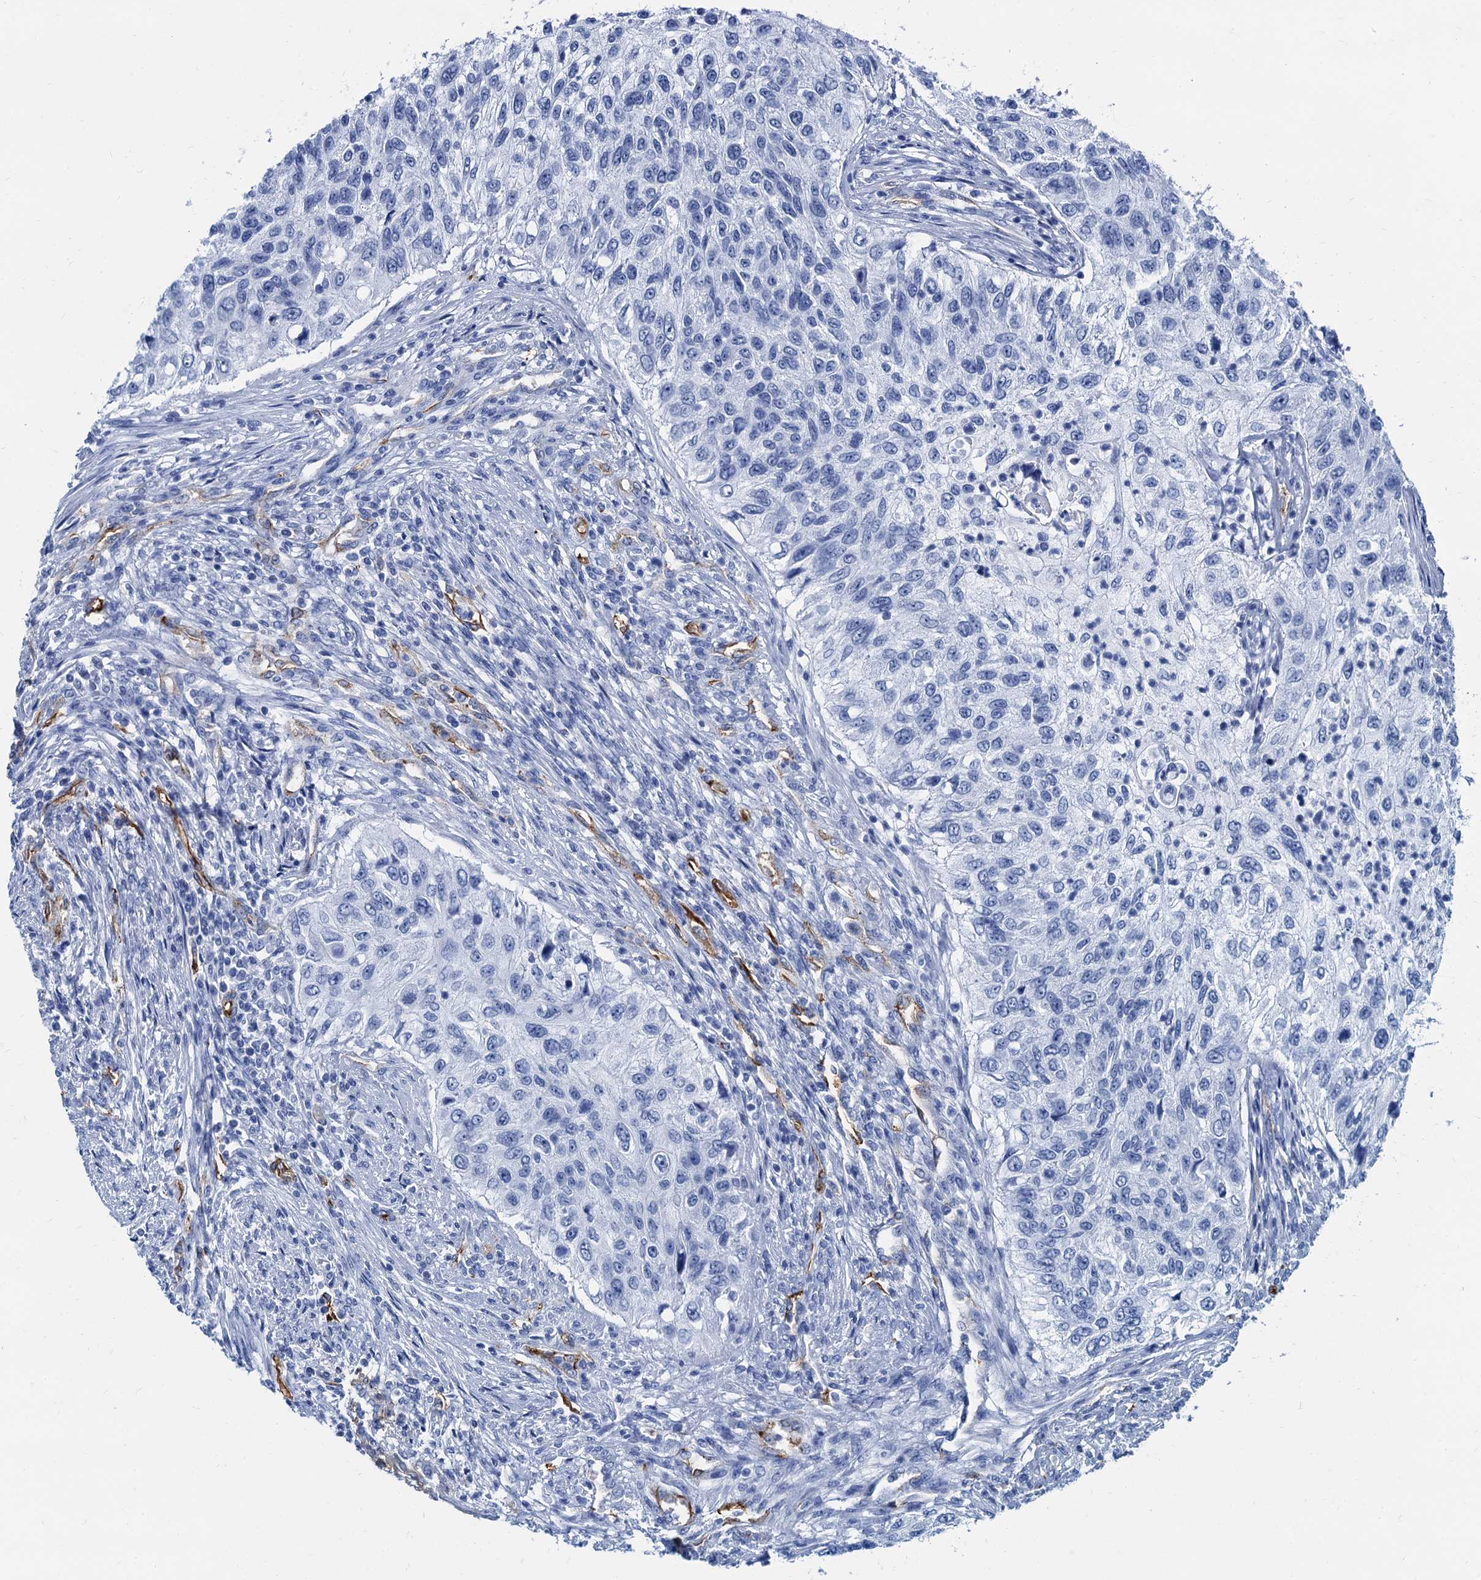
{"staining": {"intensity": "negative", "quantity": "none", "location": "none"}, "tissue": "urothelial cancer", "cell_type": "Tumor cells", "image_type": "cancer", "snomed": [{"axis": "morphology", "description": "Urothelial carcinoma, High grade"}, {"axis": "topography", "description": "Urinary bladder"}], "caption": "This photomicrograph is of urothelial carcinoma (high-grade) stained with IHC to label a protein in brown with the nuclei are counter-stained blue. There is no positivity in tumor cells. (DAB (3,3'-diaminobenzidine) IHC visualized using brightfield microscopy, high magnification).", "gene": "CAVIN2", "patient": {"sex": "female", "age": 60}}